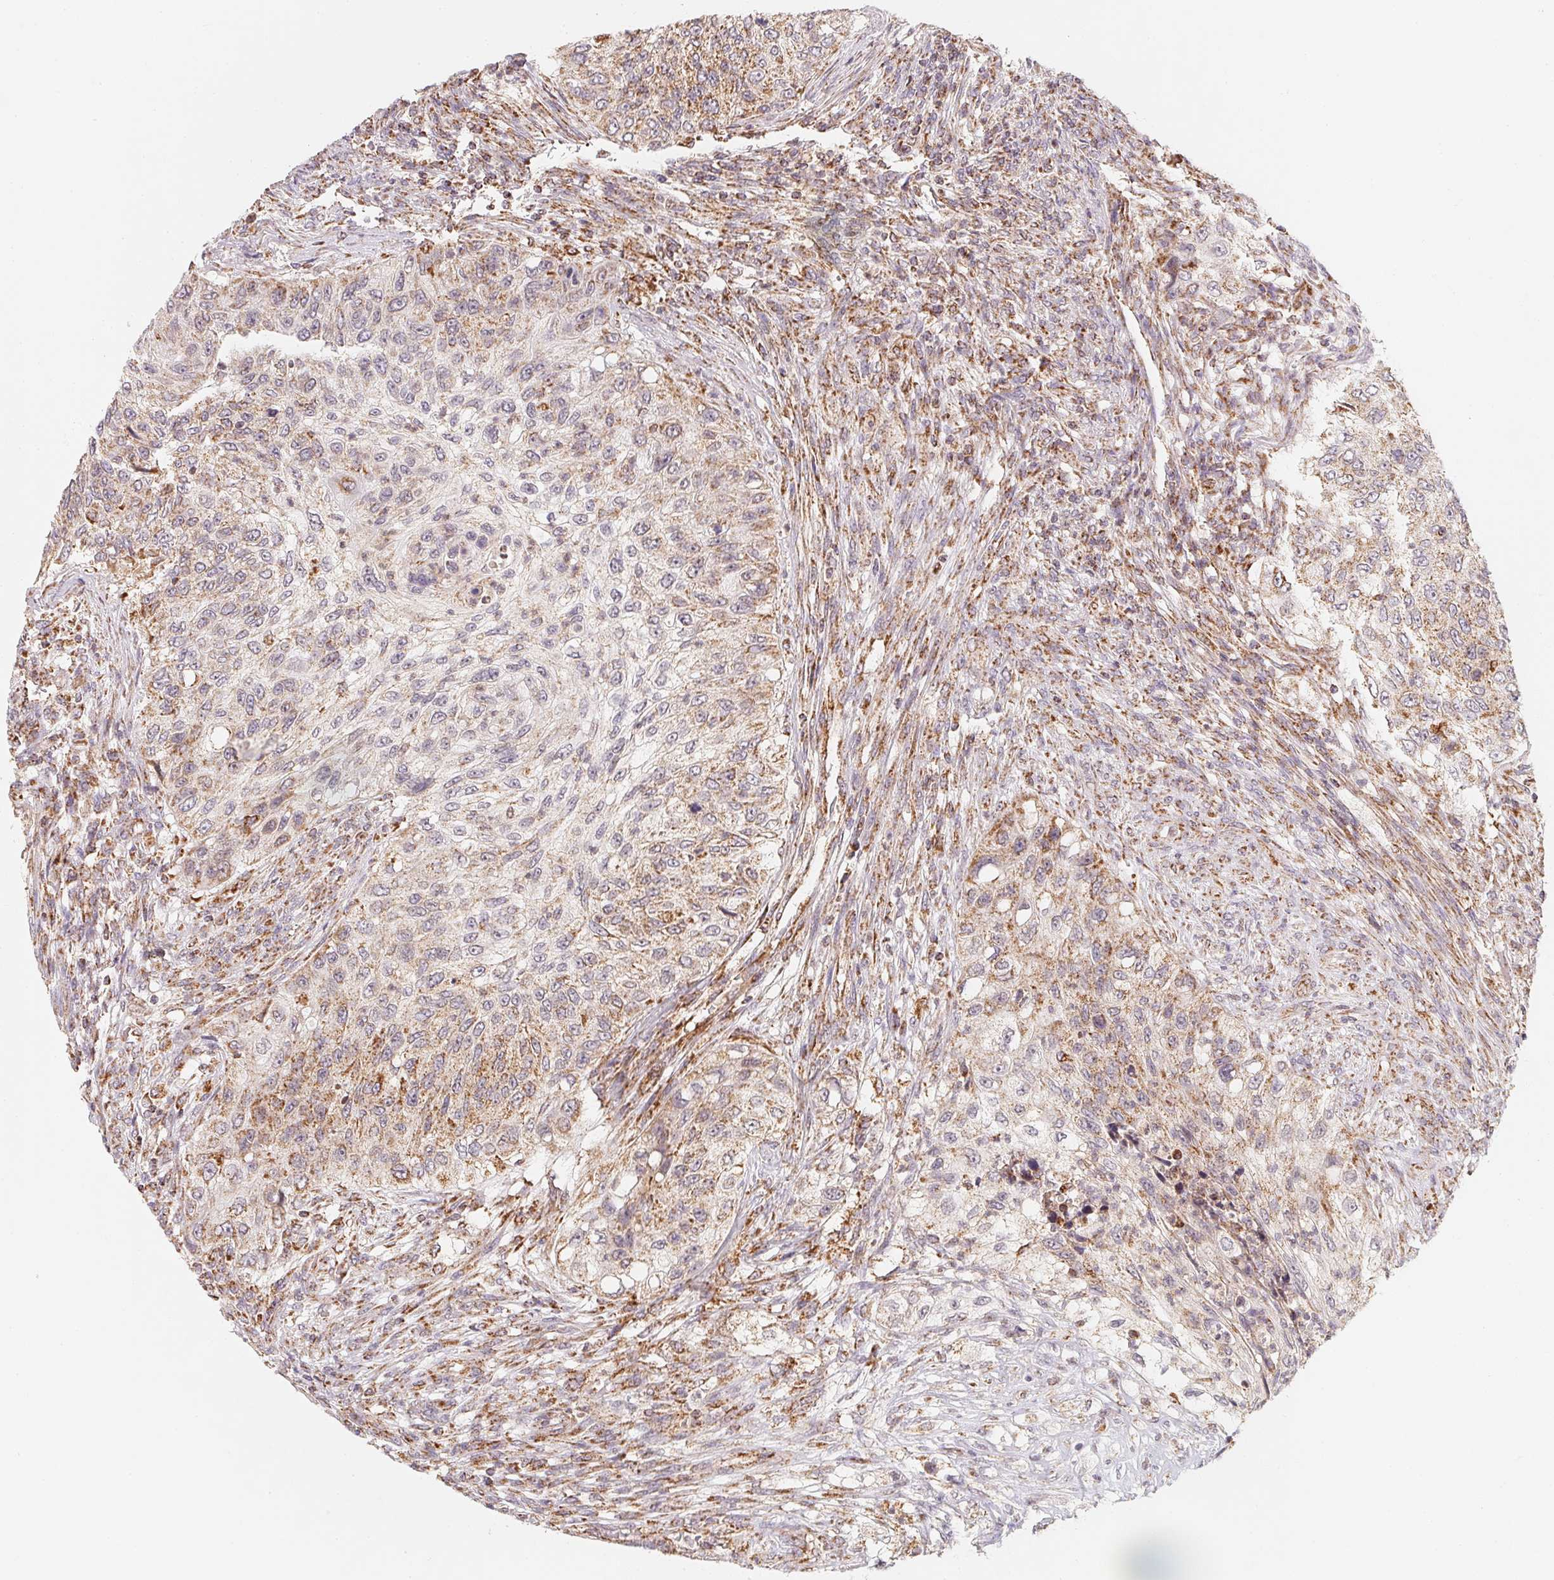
{"staining": {"intensity": "weak", "quantity": "25%-75%", "location": "cytoplasmic/membranous"}, "tissue": "urothelial cancer", "cell_type": "Tumor cells", "image_type": "cancer", "snomed": [{"axis": "morphology", "description": "Urothelial carcinoma, High grade"}, {"axis": "topography", "description": "Urinary bladder"}], "caption": "Tumor cells exhibit weak cytoplasmic/membranous positivity in about 25%-75% of cells in urothelial cancer.", "gene": "NDUFS6", "patient": {"sex": "female", "age": 60}}